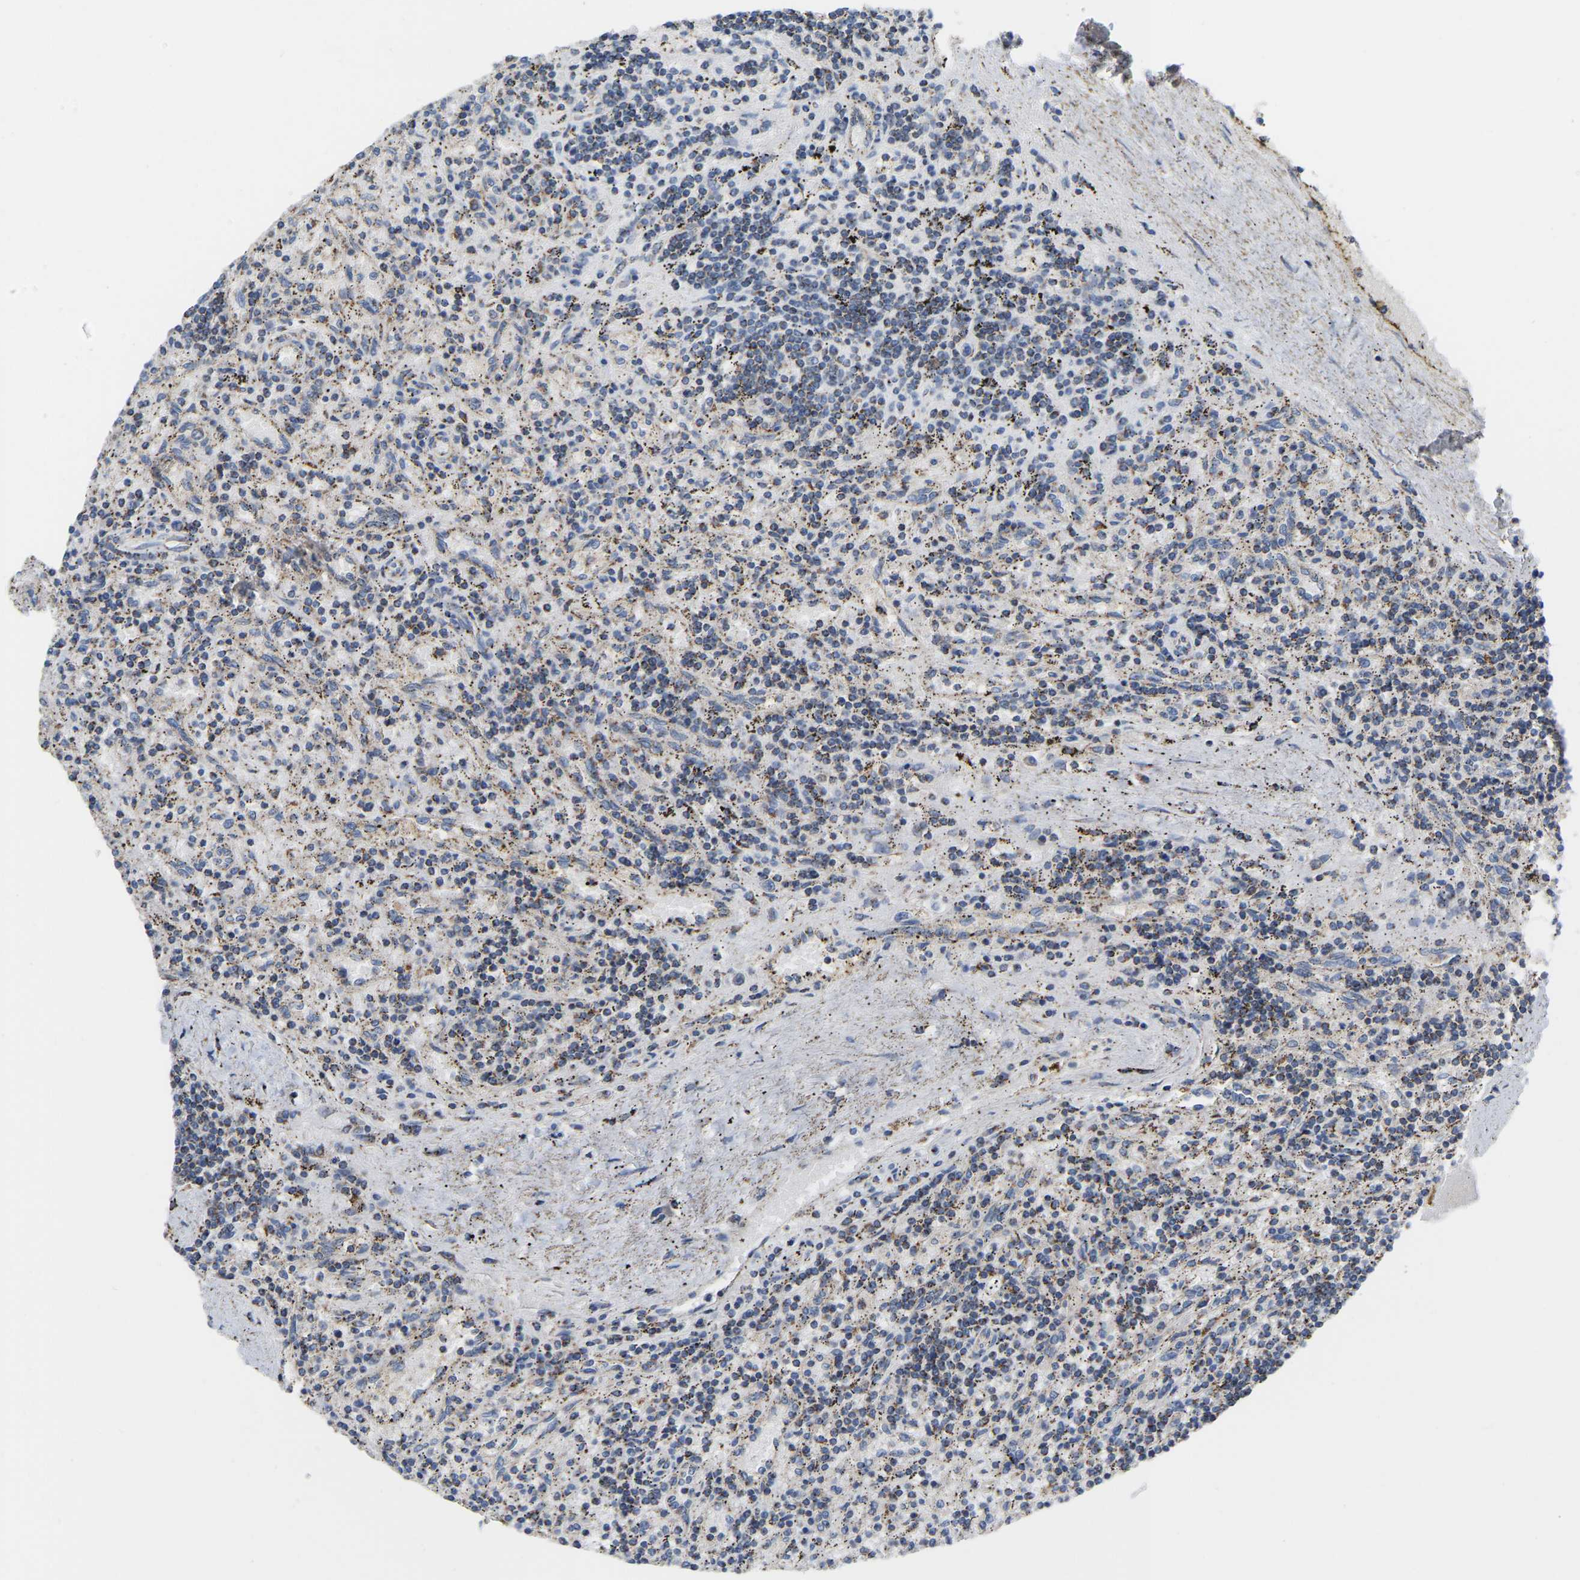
{"staining": {"intensity": "weak", "quantity": ">75%", "location": "cytoplasmic/membranous"}, "tissue": "lymphoma", "cell_type": "Tumor cells", "image_type": "cancer", "snomed": [{"axis": "morphology", "description": "Malignant lymphoma, non-Hodgkin's type, Low grade"}, {"axis": "topography", "description": "Spleen"}], "caption": "This is a micrograph of immunohistochemistry staining of low-grade malignant lymphoma, non-Hodgkin's type, which shows weak positivity in the cytoplasmic/membranous of tumor cells.", "gene": "CBLB", "patient": {"sex": "male", "age": 76}}